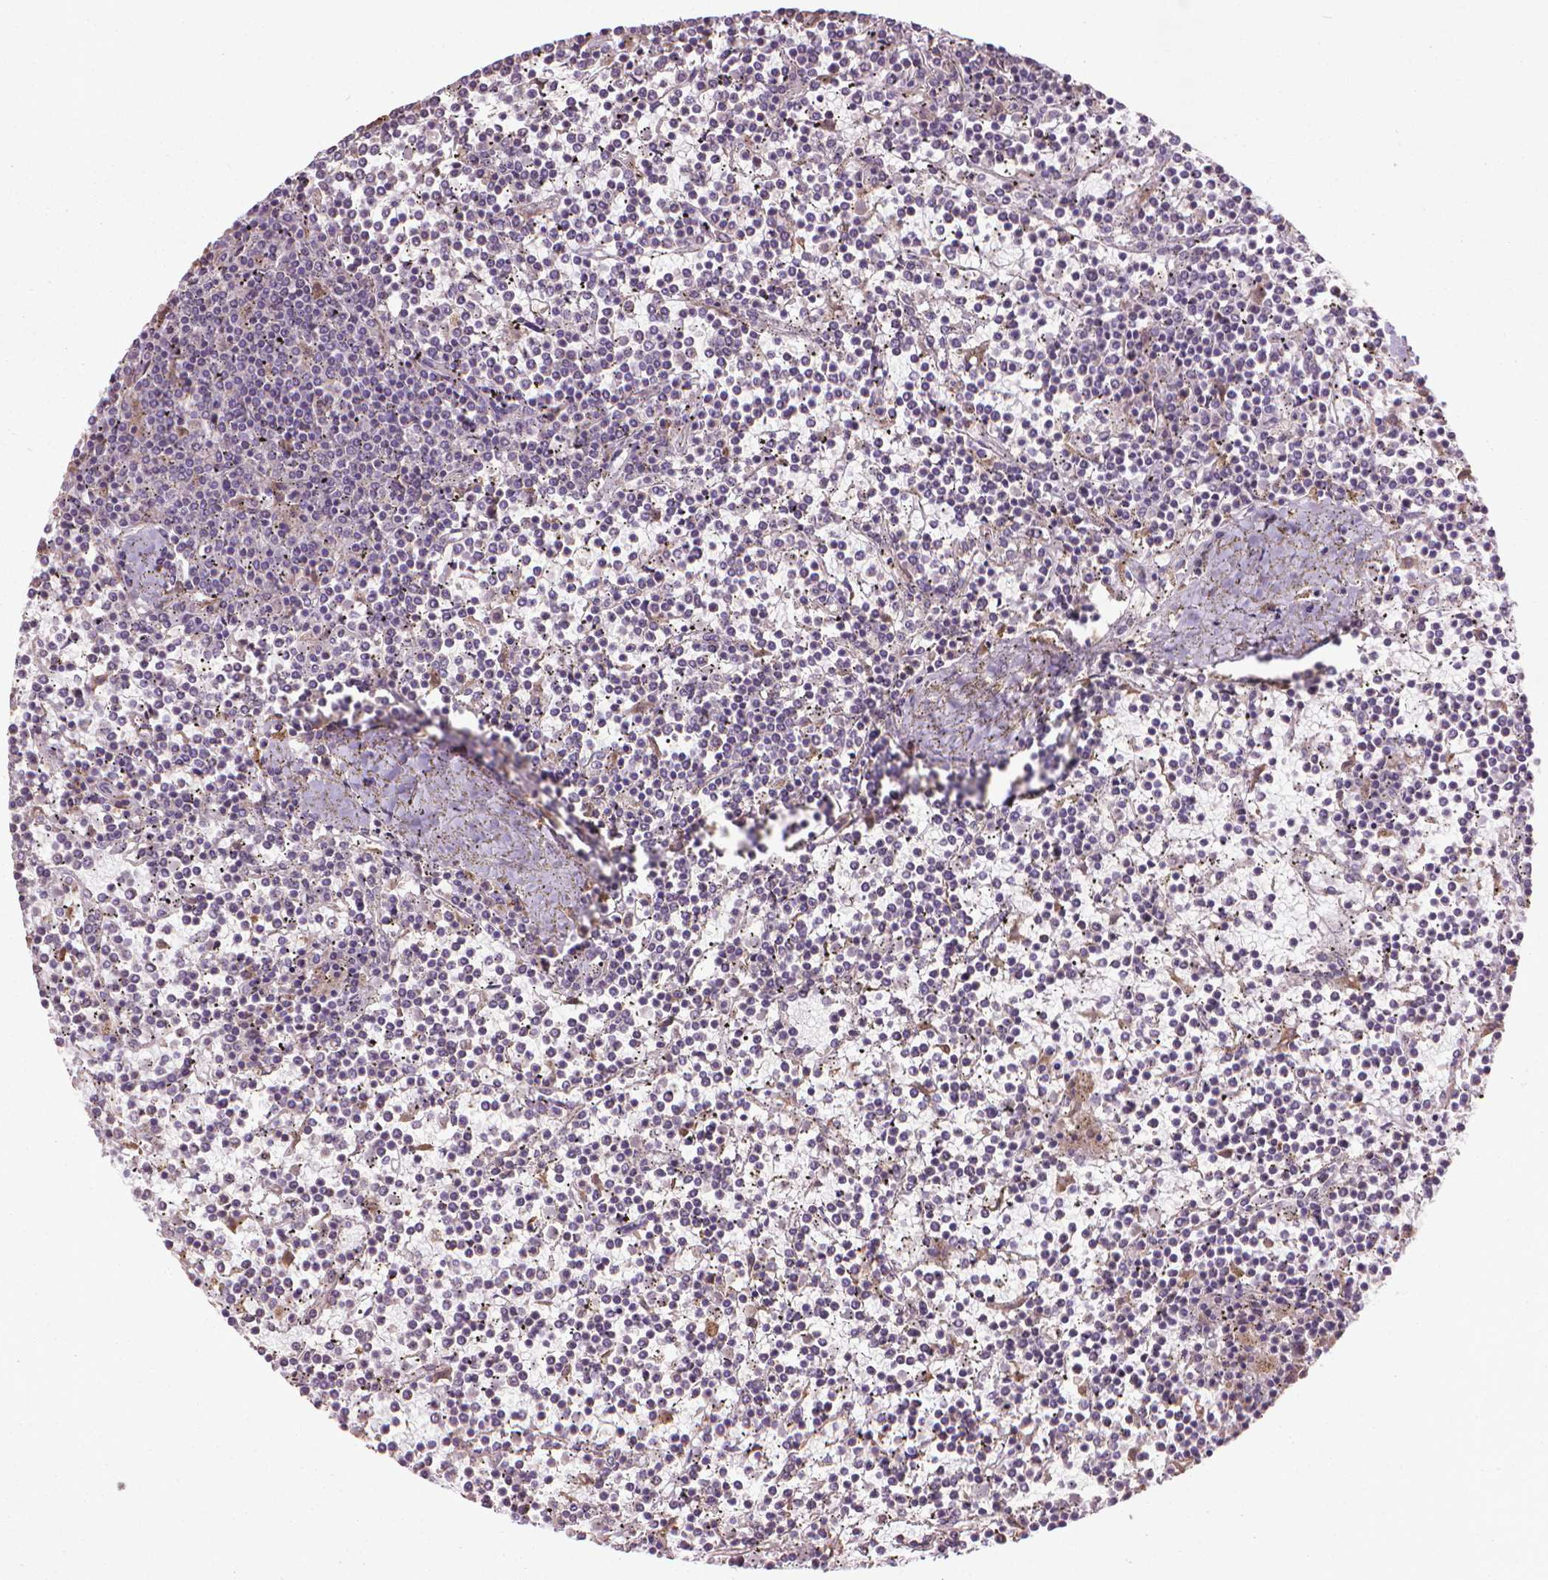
{"staining": {"intensity": "negative", "quantity": "none", "location": "none"}, "tissue": "lymphoma", "cell_type": "Tumor cells", "image_type": "cancer", "snomed": [{"axis": "morphology", "description": "Malignant lymphoma, non-Hodgkin's type, Low grade"}, {"axis": "topography", "description": "Spleen"}], "caption": "Tumor cells are negative for brown protein staining in low-grade malignant lymphoma, non-Hodgkin's type.", "gene": "GAS1", "patient": {"sex": "female", "age": 19}}